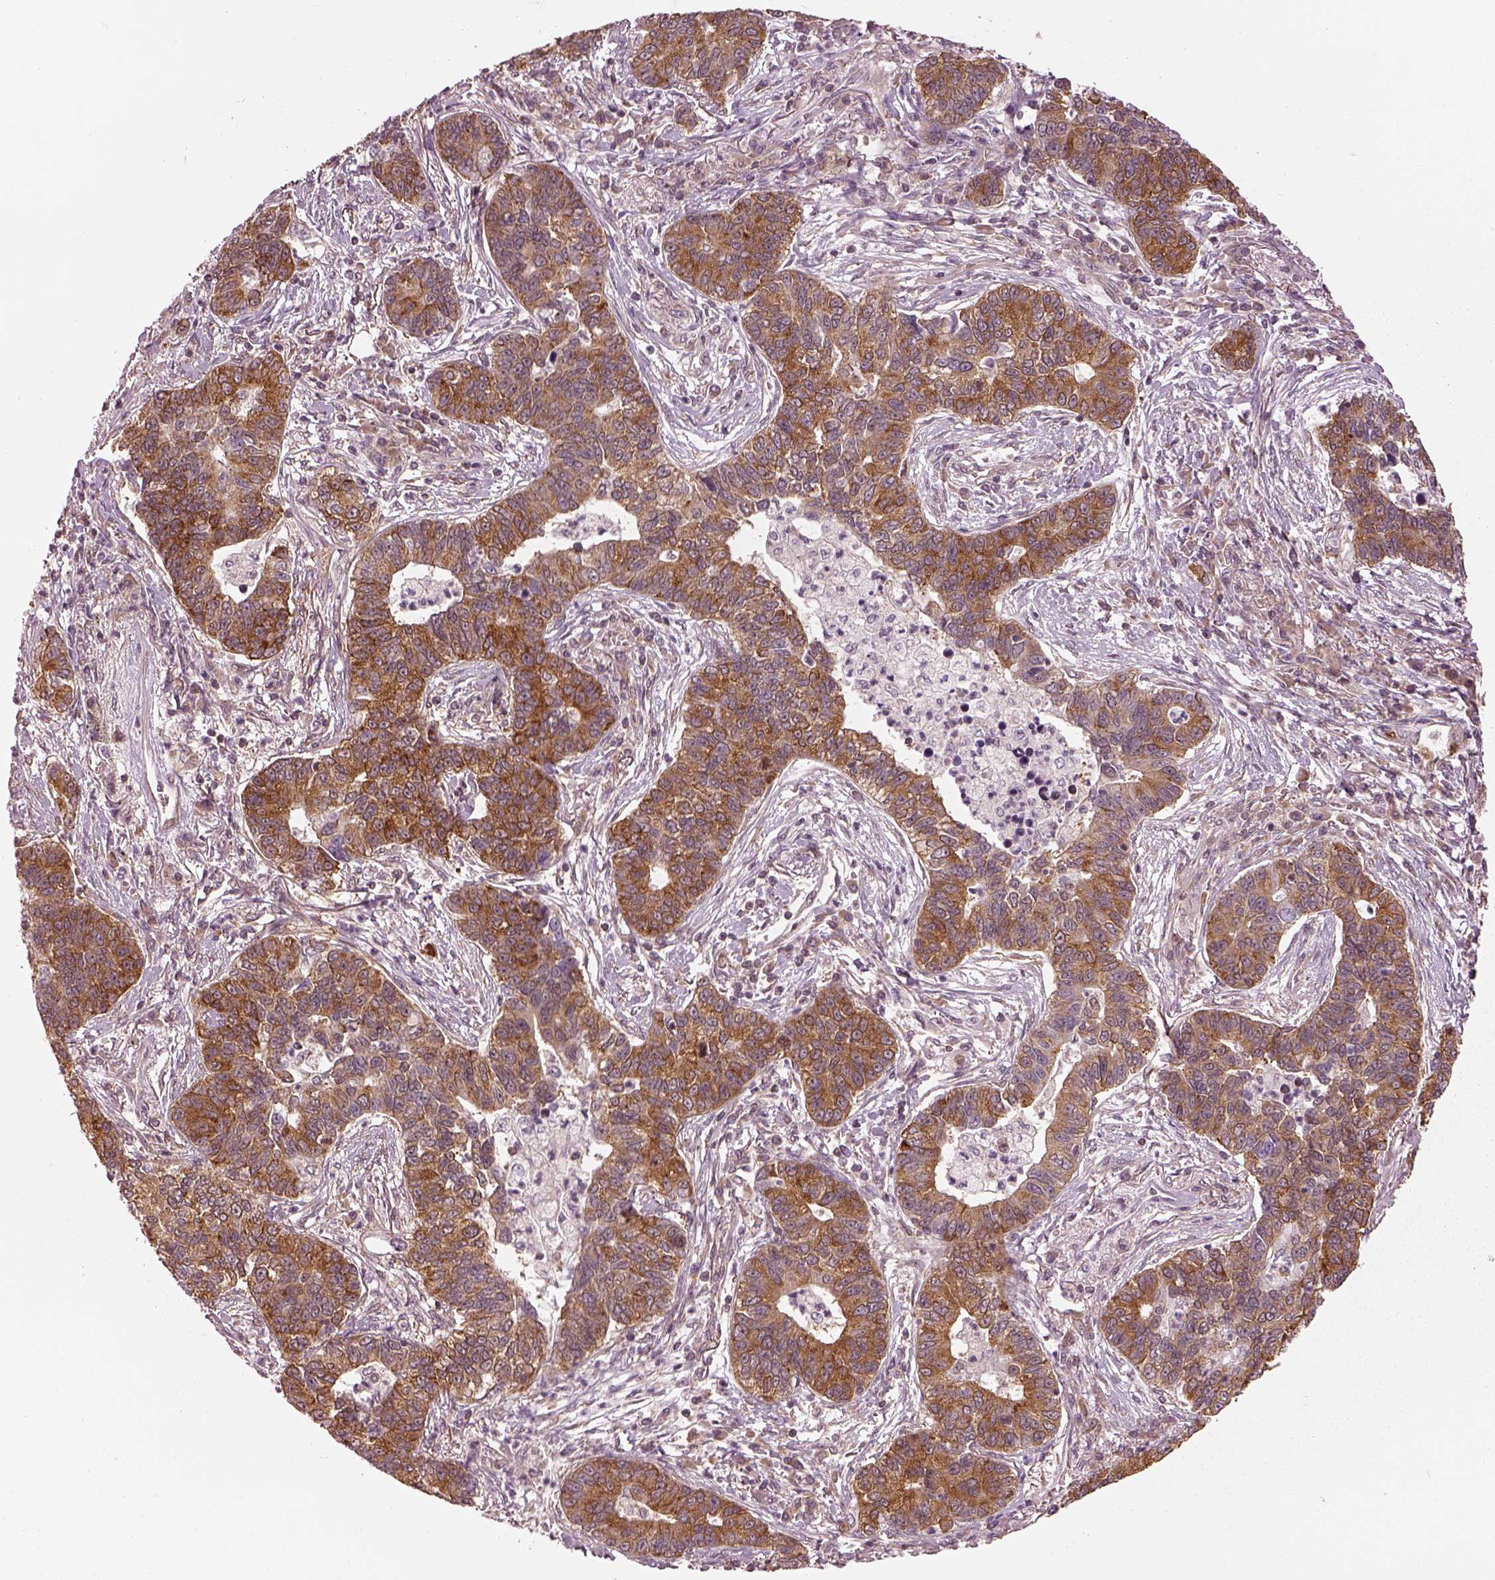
{"staining": {"intensity": "moderate", "quantity": "25%-75%", "location": "cytoplasmic/membranous"}, "tissue": "lung cancer", "cell_type": "Tumor cells", "image_type": "cancer", "snomed": [{"axis": "morphology", "description": "Adenocarcinoma, NOS"}, {"axis": "topography", "description": "Lung"}], "caption": "About 25%-75% of tumor cells in human adenocarcinoma (lung) reveal moderate cytoplasmic/membranous protein expression as visualized by brown immunohistochemical staining.", "gene": "LSM14A", "patient": {"sex": "female", "age": 57}}